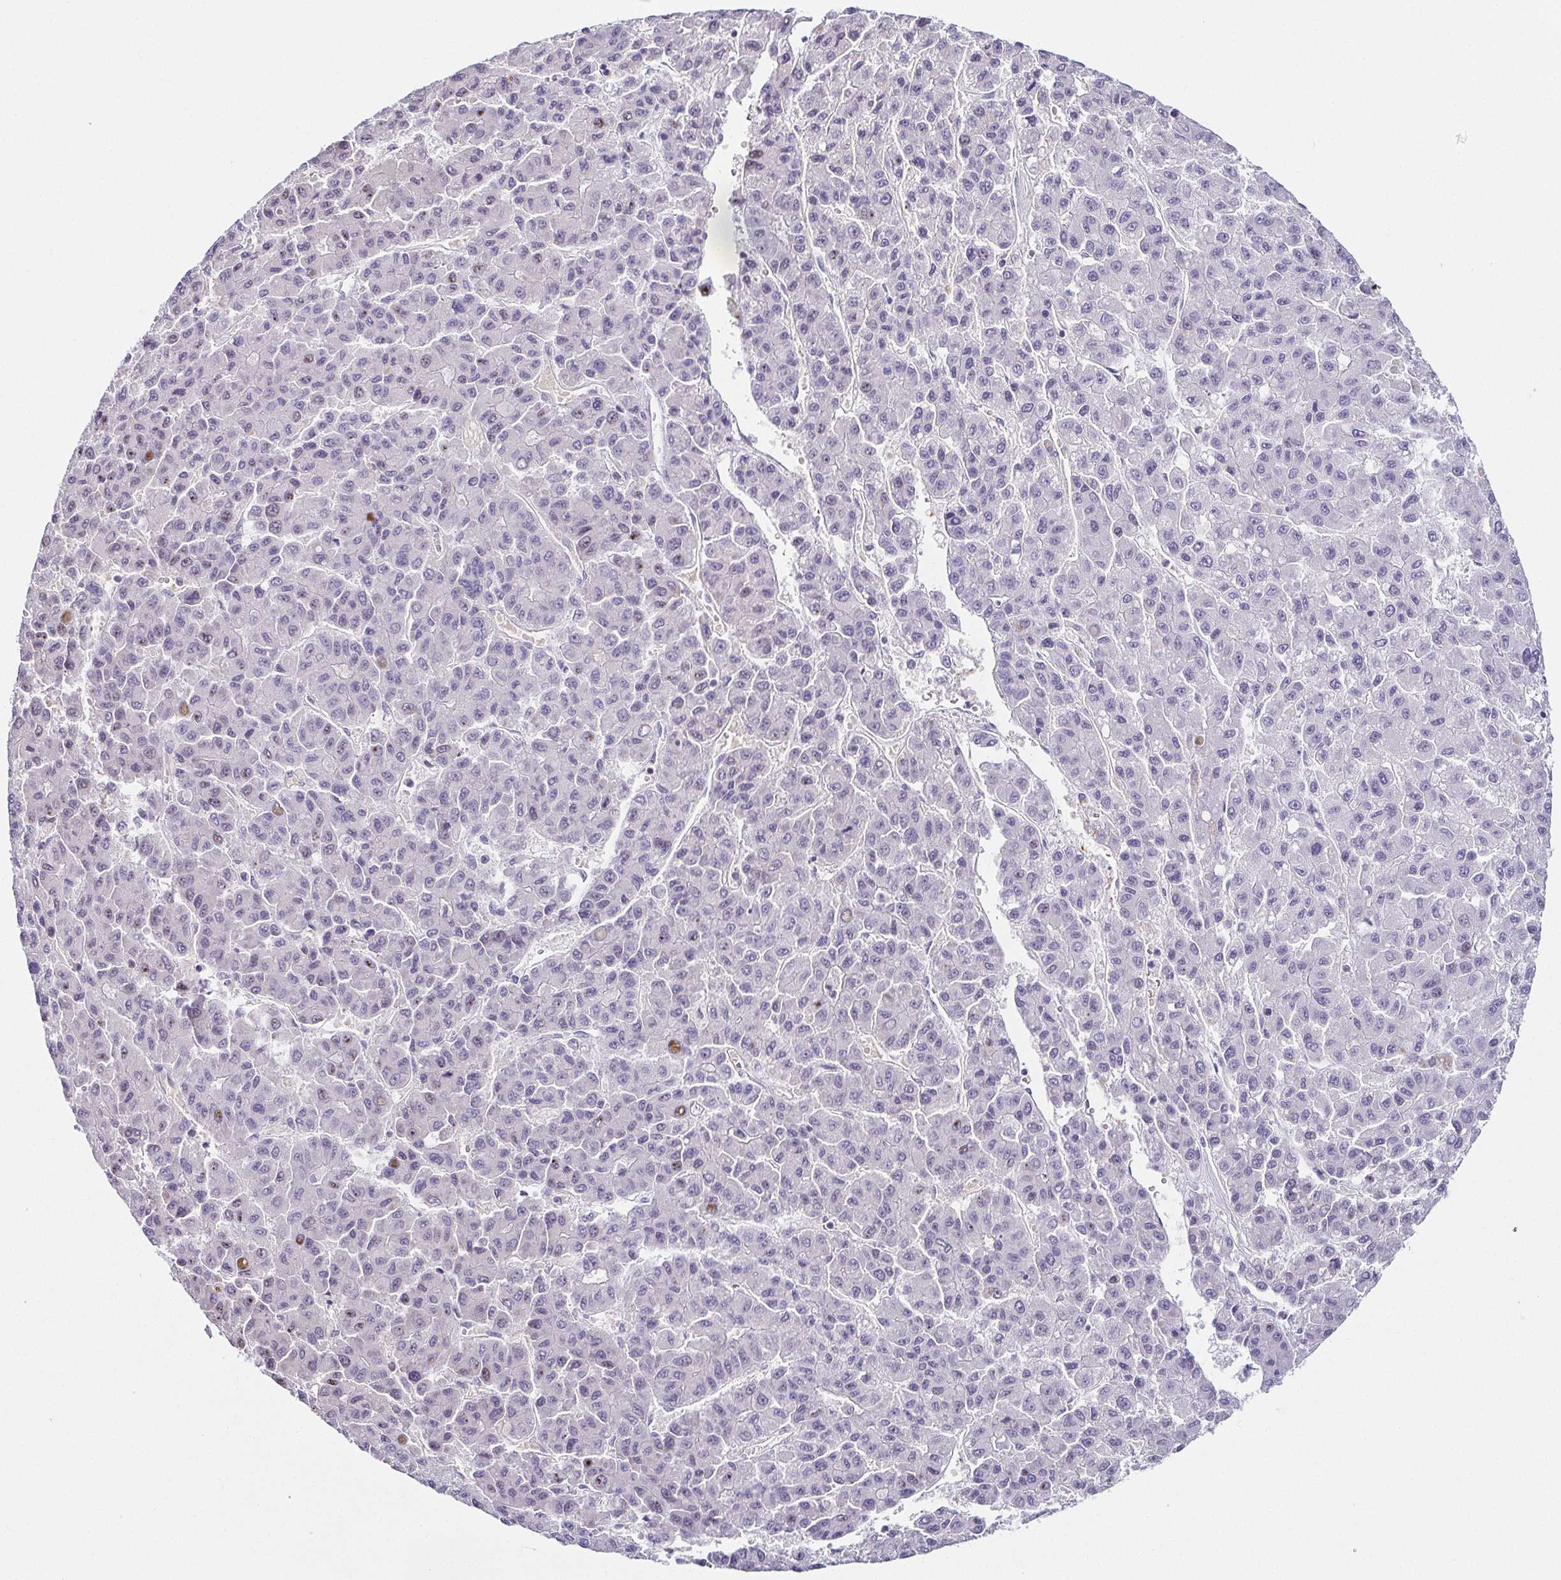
{"staining": {"intensity": "negative", "quantity": "none", "location": "none"}, "tissue": "liver cancer", "cell_type": "Tumor cells", "image_type": "cancer", "snomed": [{"axis": "morphology", "description": "Carcinoma, Hepatocellular, NOS"}, {"axis": "topography", "description": "Liver"}], "caption": "Human liver hepatocellular carcinoma stained for a protein using IHC displays no expression in tumor cells.", "gene": "FAM162B", "patient": {"sex": "male", "age": 70}}